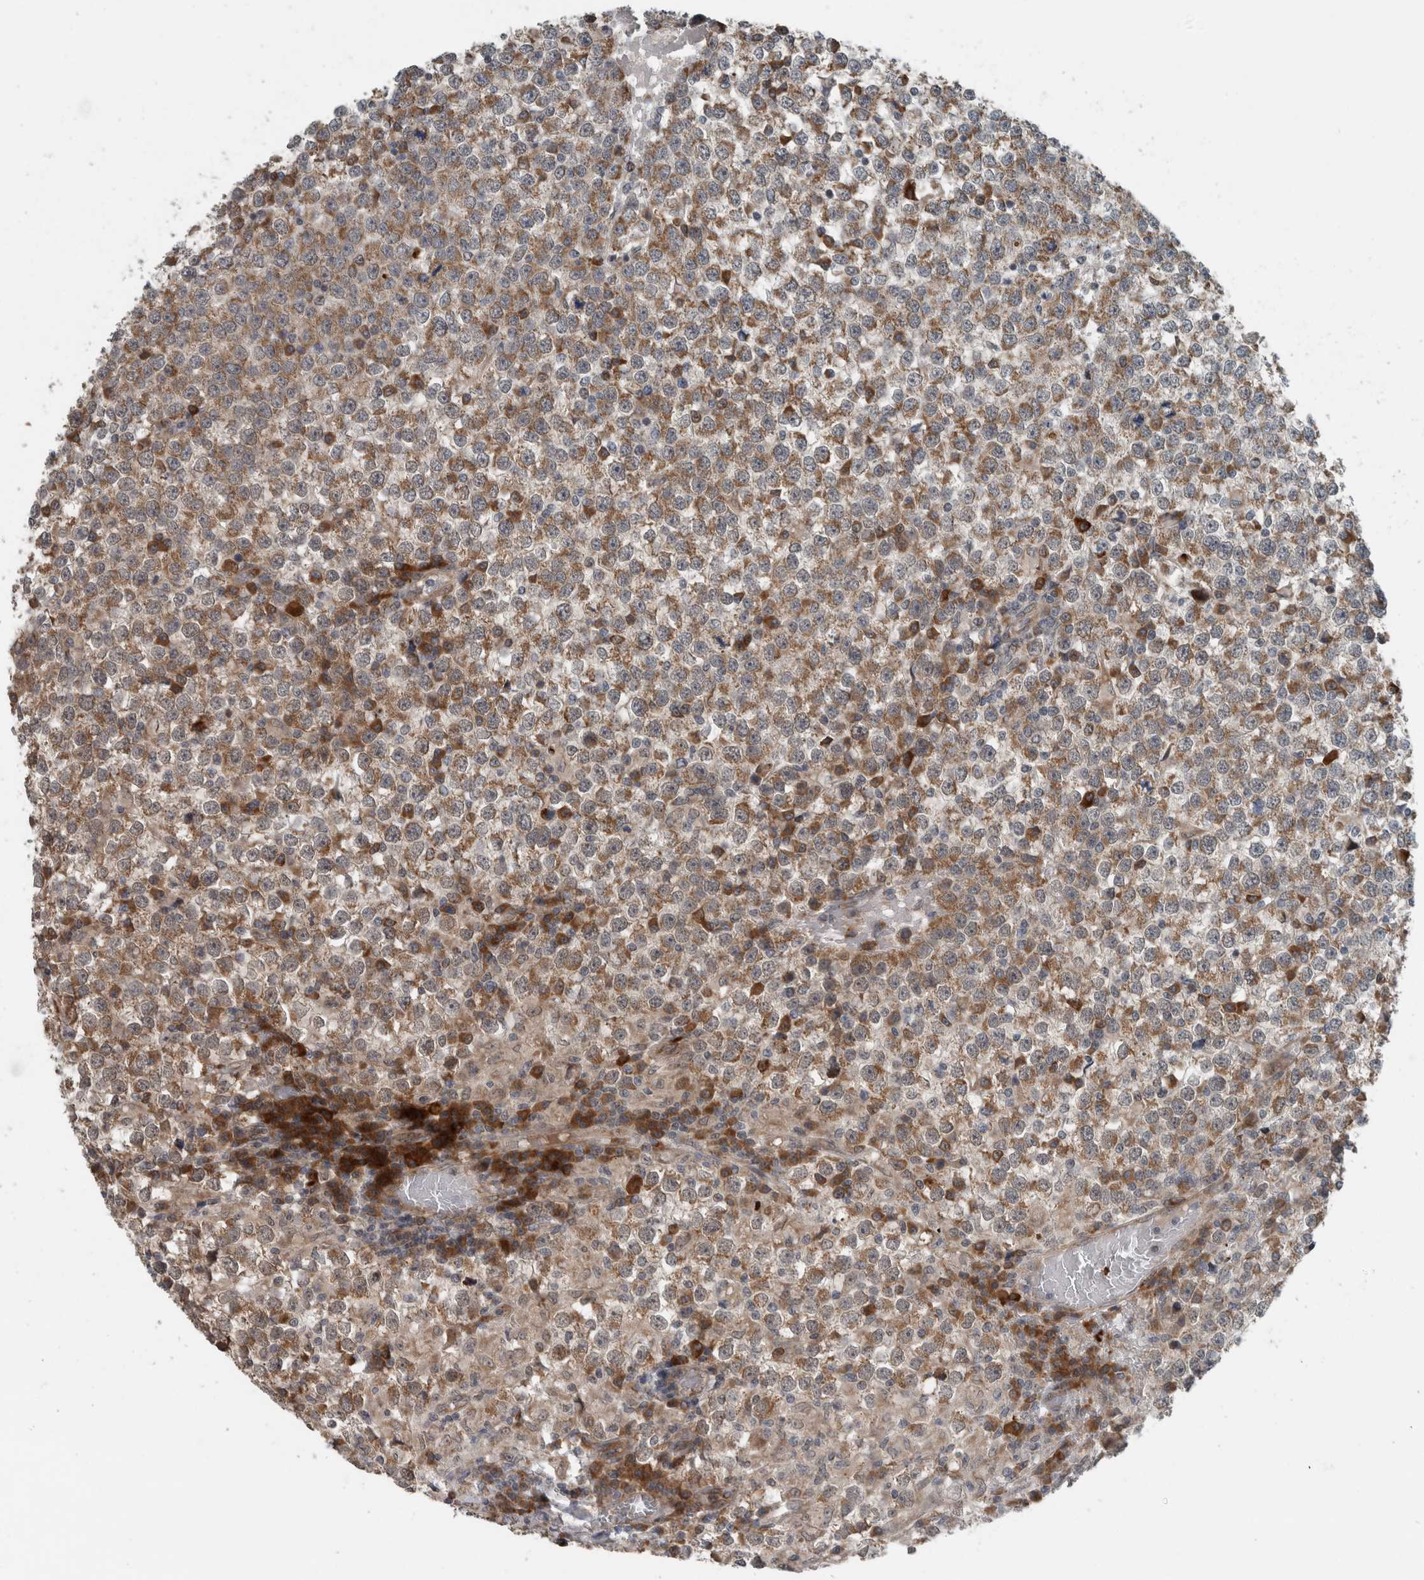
{"staining": {"intensity": "moderate", "quantity": ">75%", "location": "cytoplasmic/membranous"}, "tissue": "testis cancer", "cell_type": "Tumor cells", "image_type": "cancer", "snomed": [{"axis": "morphology", "description": "Seminoma, NOS"}, {"axis": "topography", "description": "Testis"}], "caption": "A micrograph of seminoma (testis) stained for a protein displays moderate cytoplasmic/membranous brown staining in tumor cells.", "gene": "GBA2", "patient": {"sex": "male", "age": 65}}